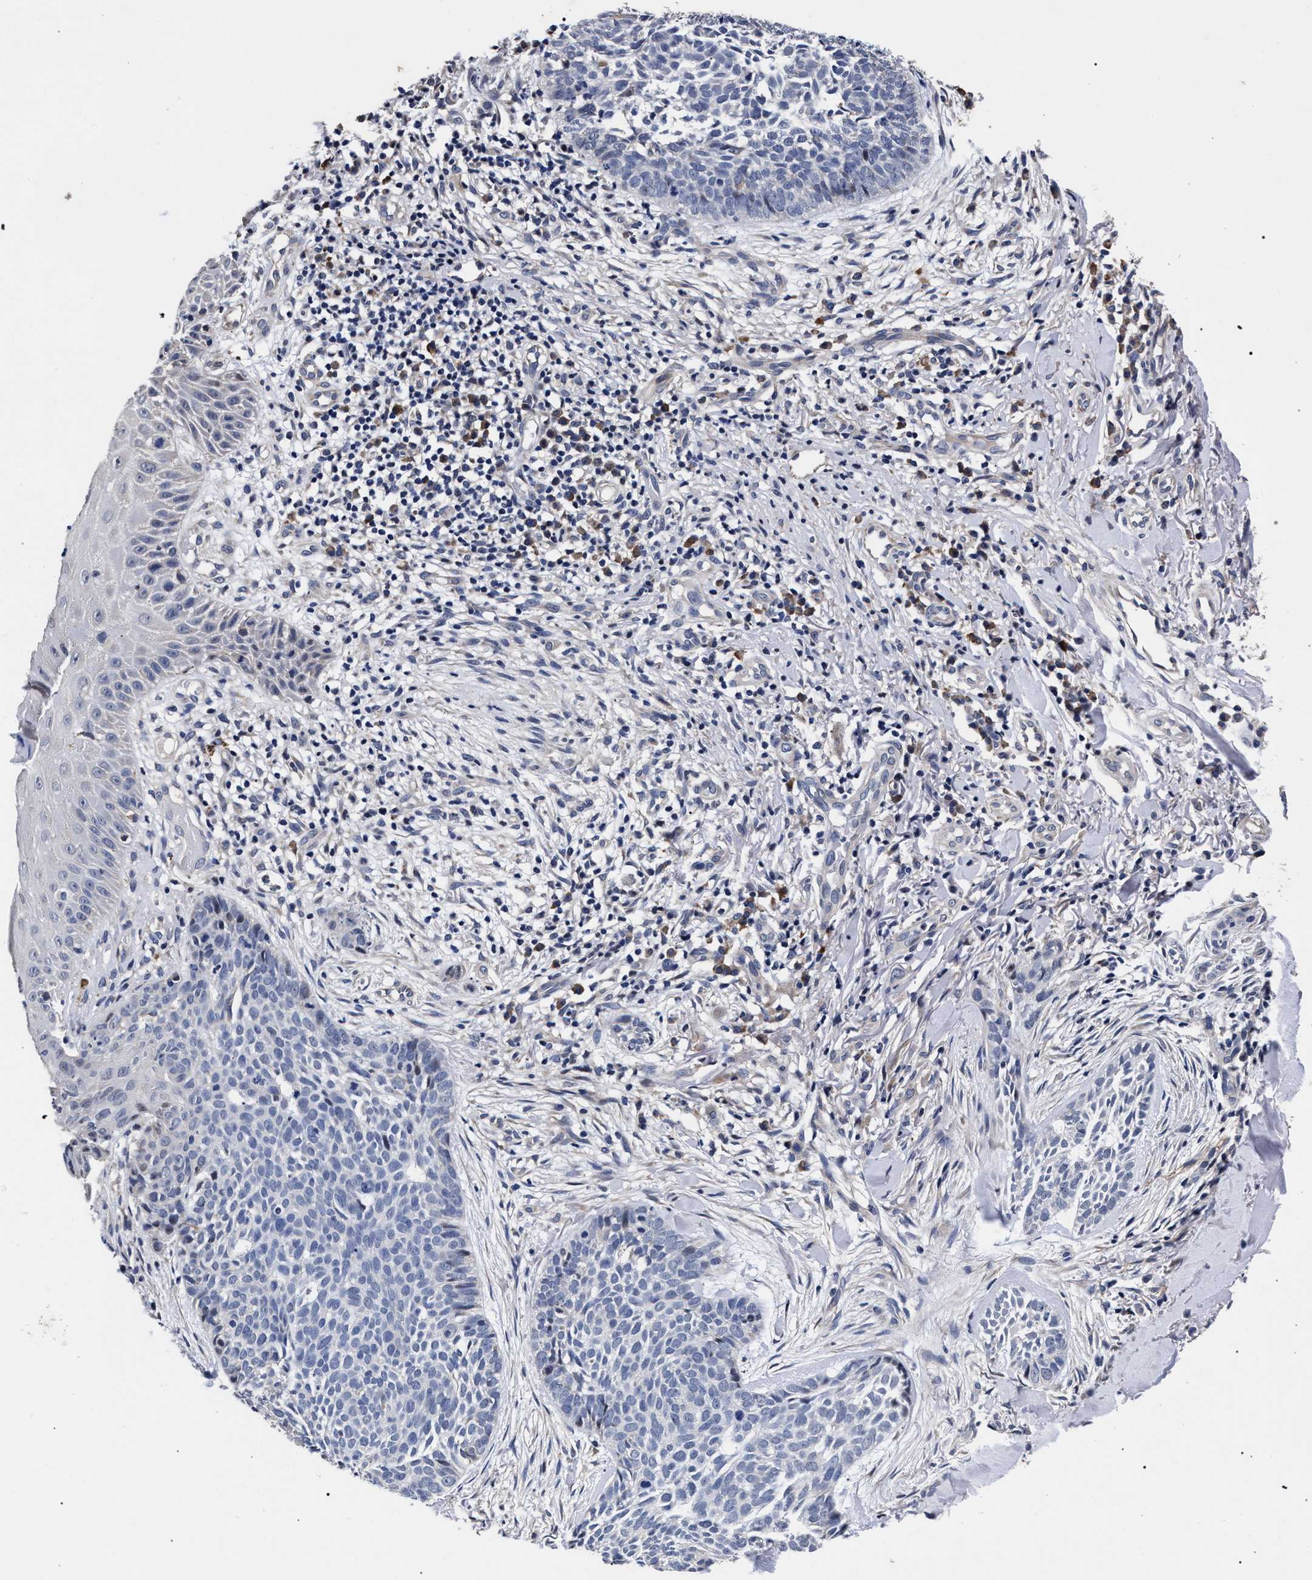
{"staining": {"intensity": "negative", "quantity": "none", "location": "none"}, "tissue": "skin cancer", "cell_type": "Tumor cells", "image_type": "cancer", "snomed": [{"axis": "morphology", "description": "Normal tissue, NOS"}, {"axis": "morphology", "description": "Basal cell carcinoma"}, {"axis": "topography", "description": "Skin"}], "caption": "Immunohistochemical staining of skin basal cell carcinoma demonstrates no significant positivity in tumor cells.", "gene": "CFAP95", "patient": {"sex": "male", "age": 67}}